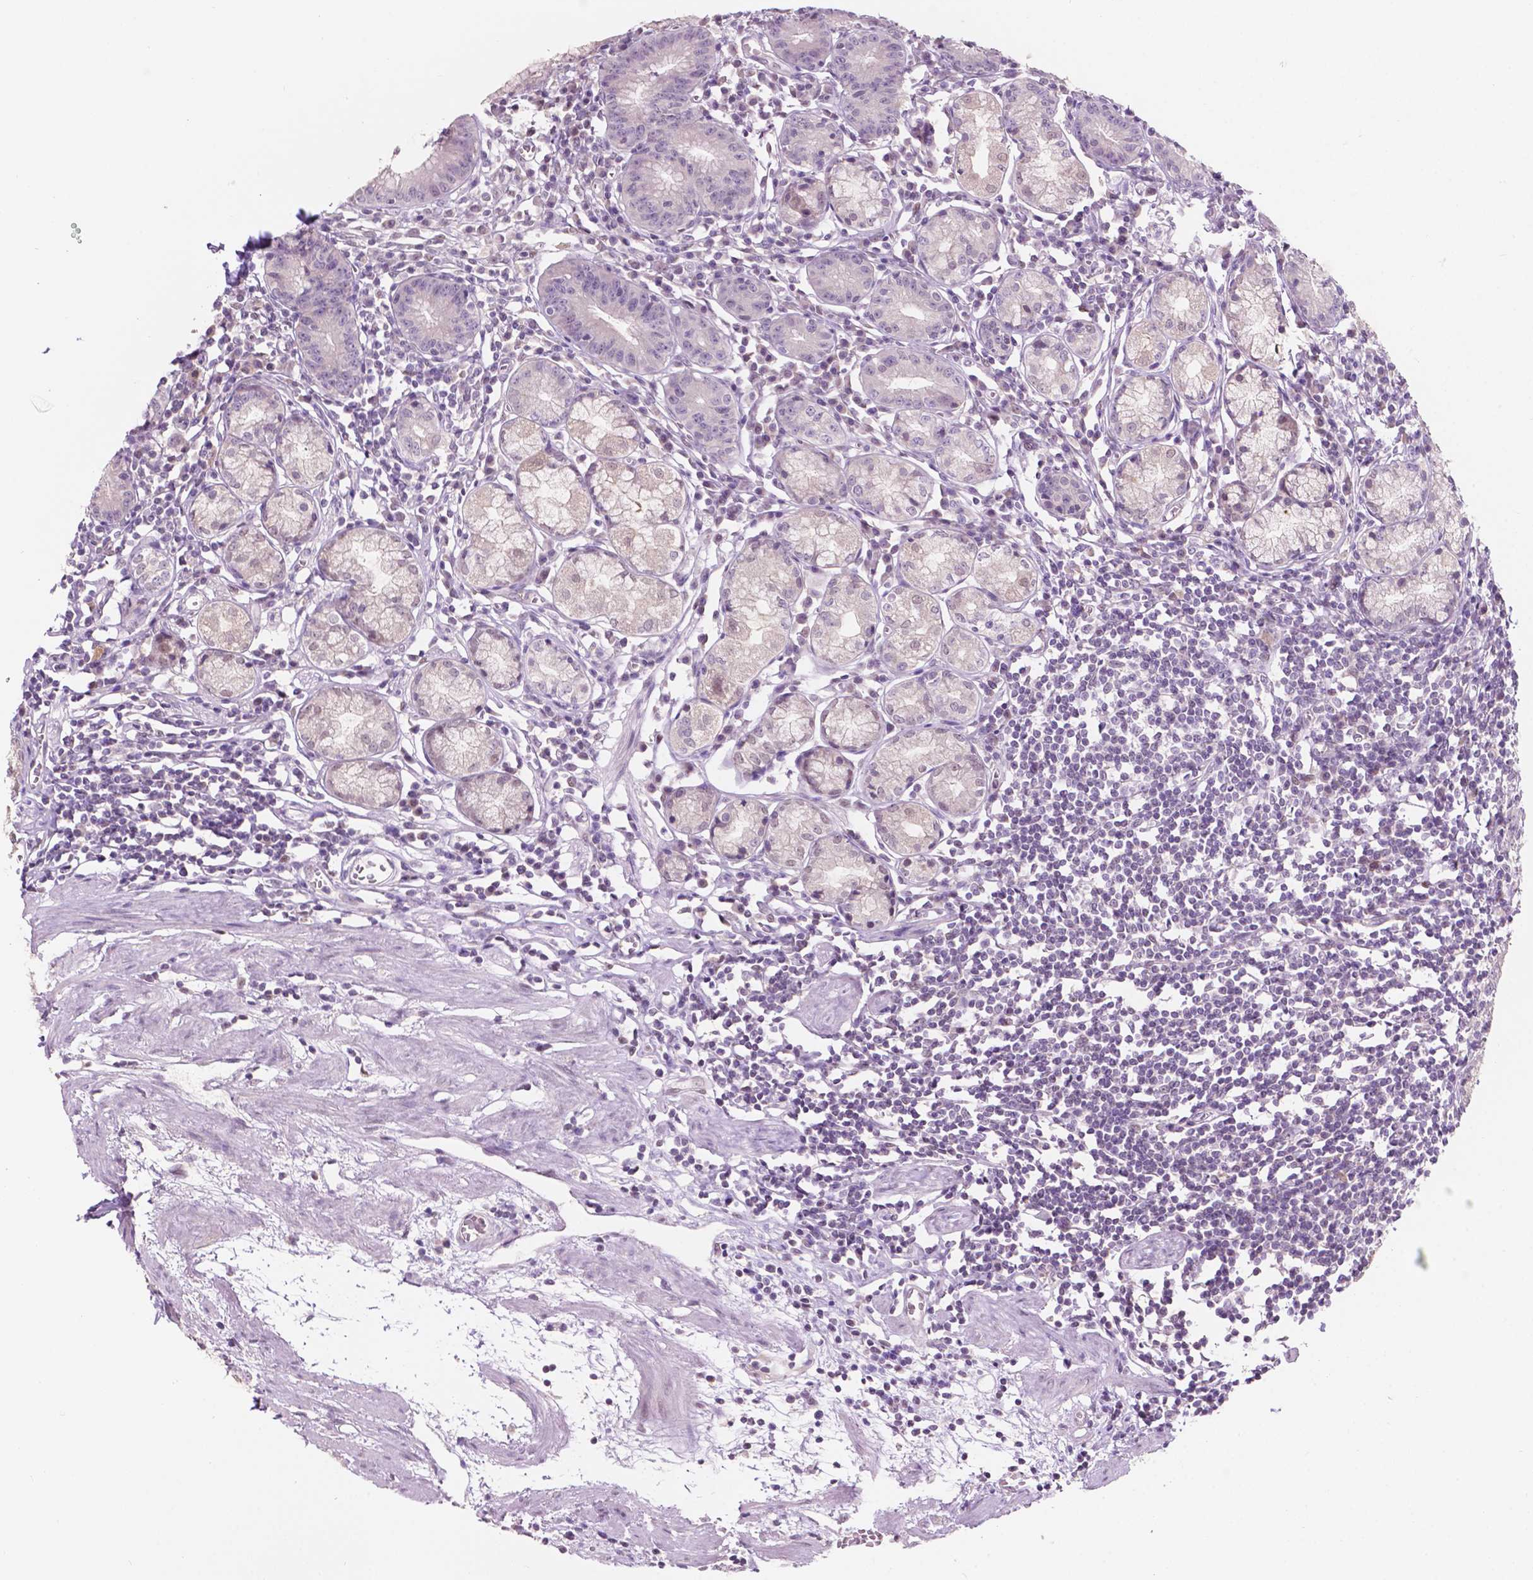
{"staining": {"intensity": "weak", "quantity": "<25%", "location": "nuclear"}, "tissue": "stomach", "cell_type": "Glandular cells", "image_type": "normal", "snomed": [{"axis": "morphology", "description": "Normal tissue, NOS"}, {"axis": "topography", "description": "Stomach"}], "caption": "Glandular cells show no significant protein staining in benign stomach. (DAB (3,3'-diaminobenzidine) immunohistochemistry with hematoxylin counter stain).", "gene": "TM6SF2", "patient": {"sex": "male", "age": 55}}